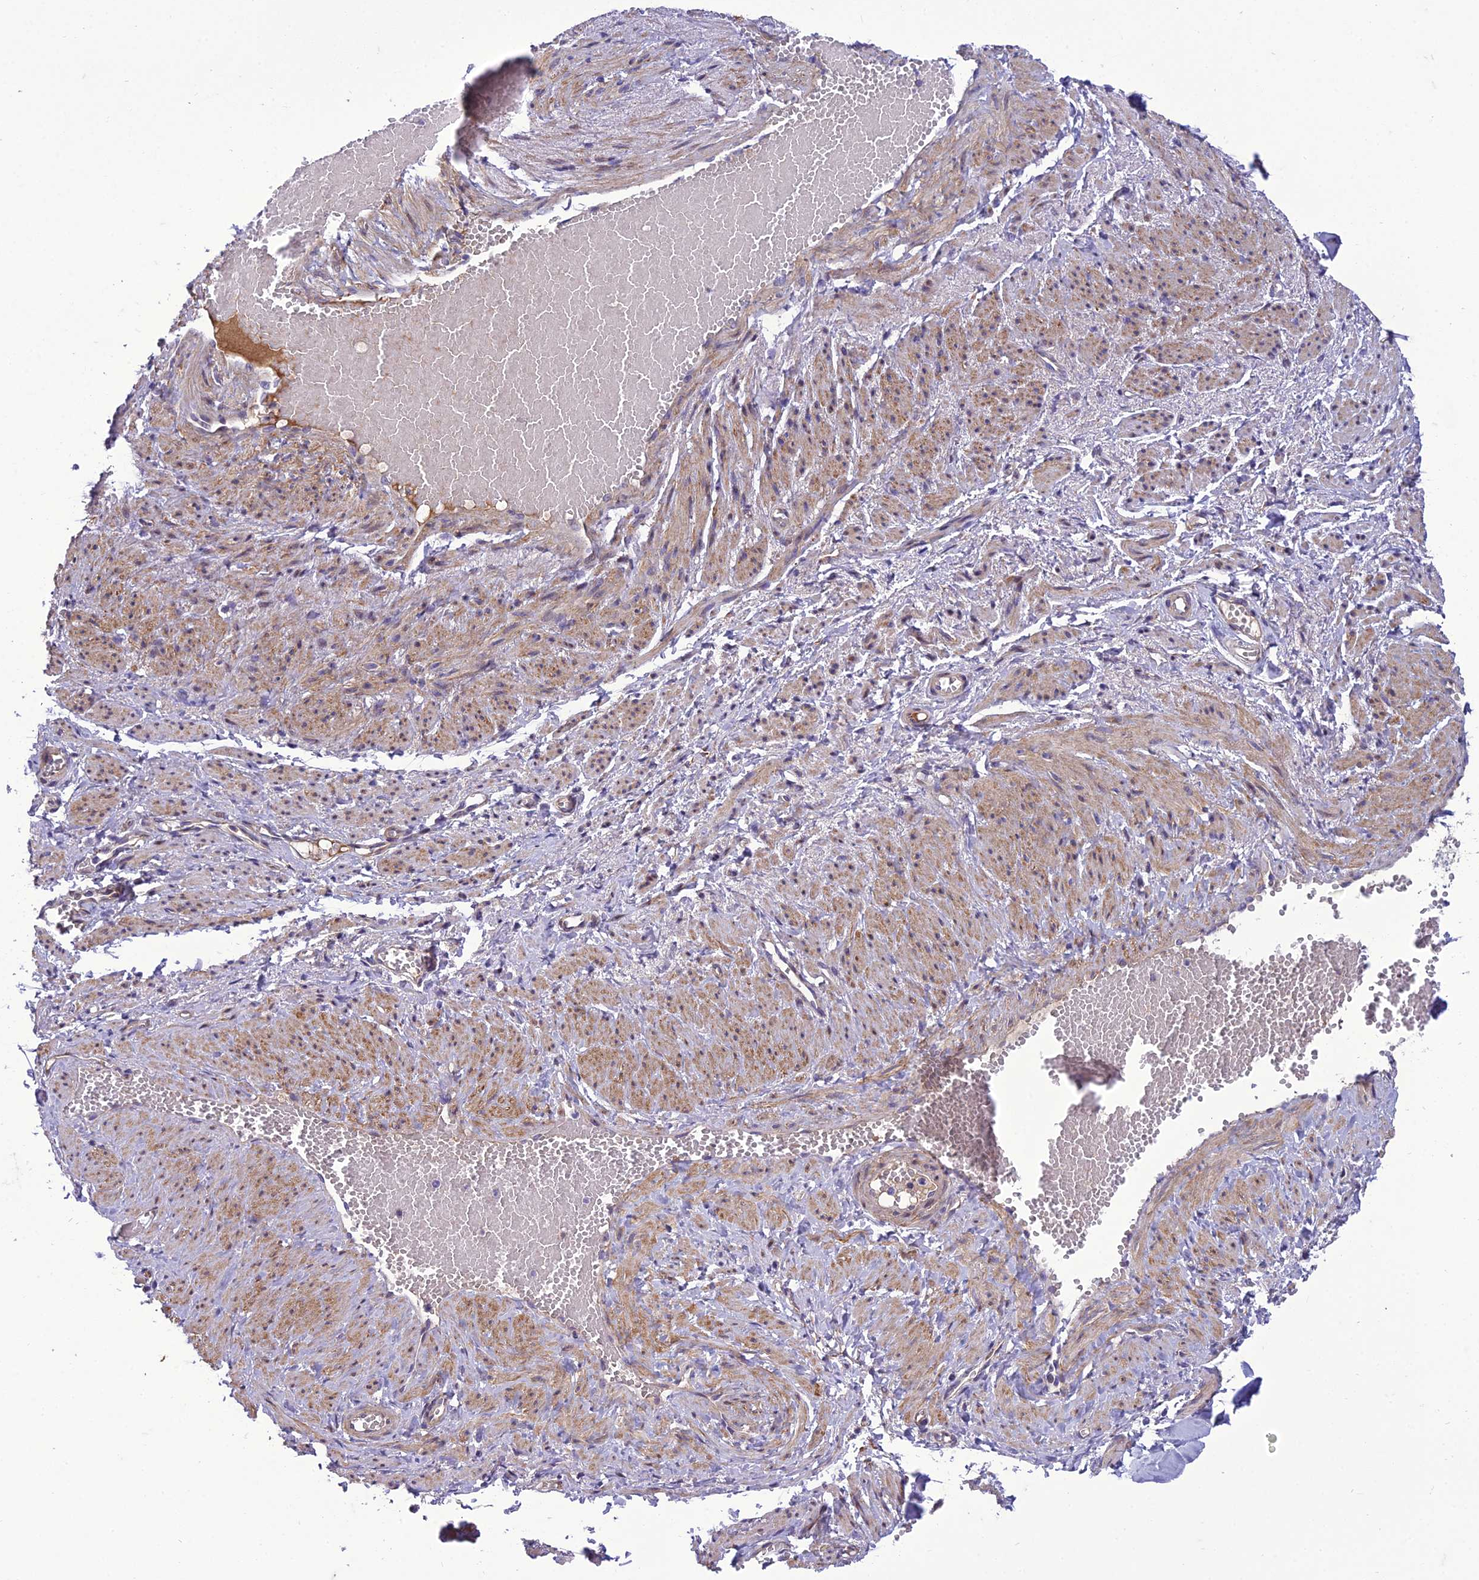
{"staining": {"intensity": "negative", "quantity": "none", "location": "none"}, "tissue": "soft tissue", "cell_type": "Chondrocytes", "image_type": "normal", "snomed": [{"axis": "morphology", "description": "Normal tissue, NOS"}, {"axis": "topography", "description": "Smooth muscle"}, {"axis": "topography", "description": "Peripheral nerve tissue"}], "caption": "Immunohistochemistry of benign human soft tissue reveals no positivity in chondrocytes.", "gene": "GAB4", "patient": {"sex": "female", "age": 39}}